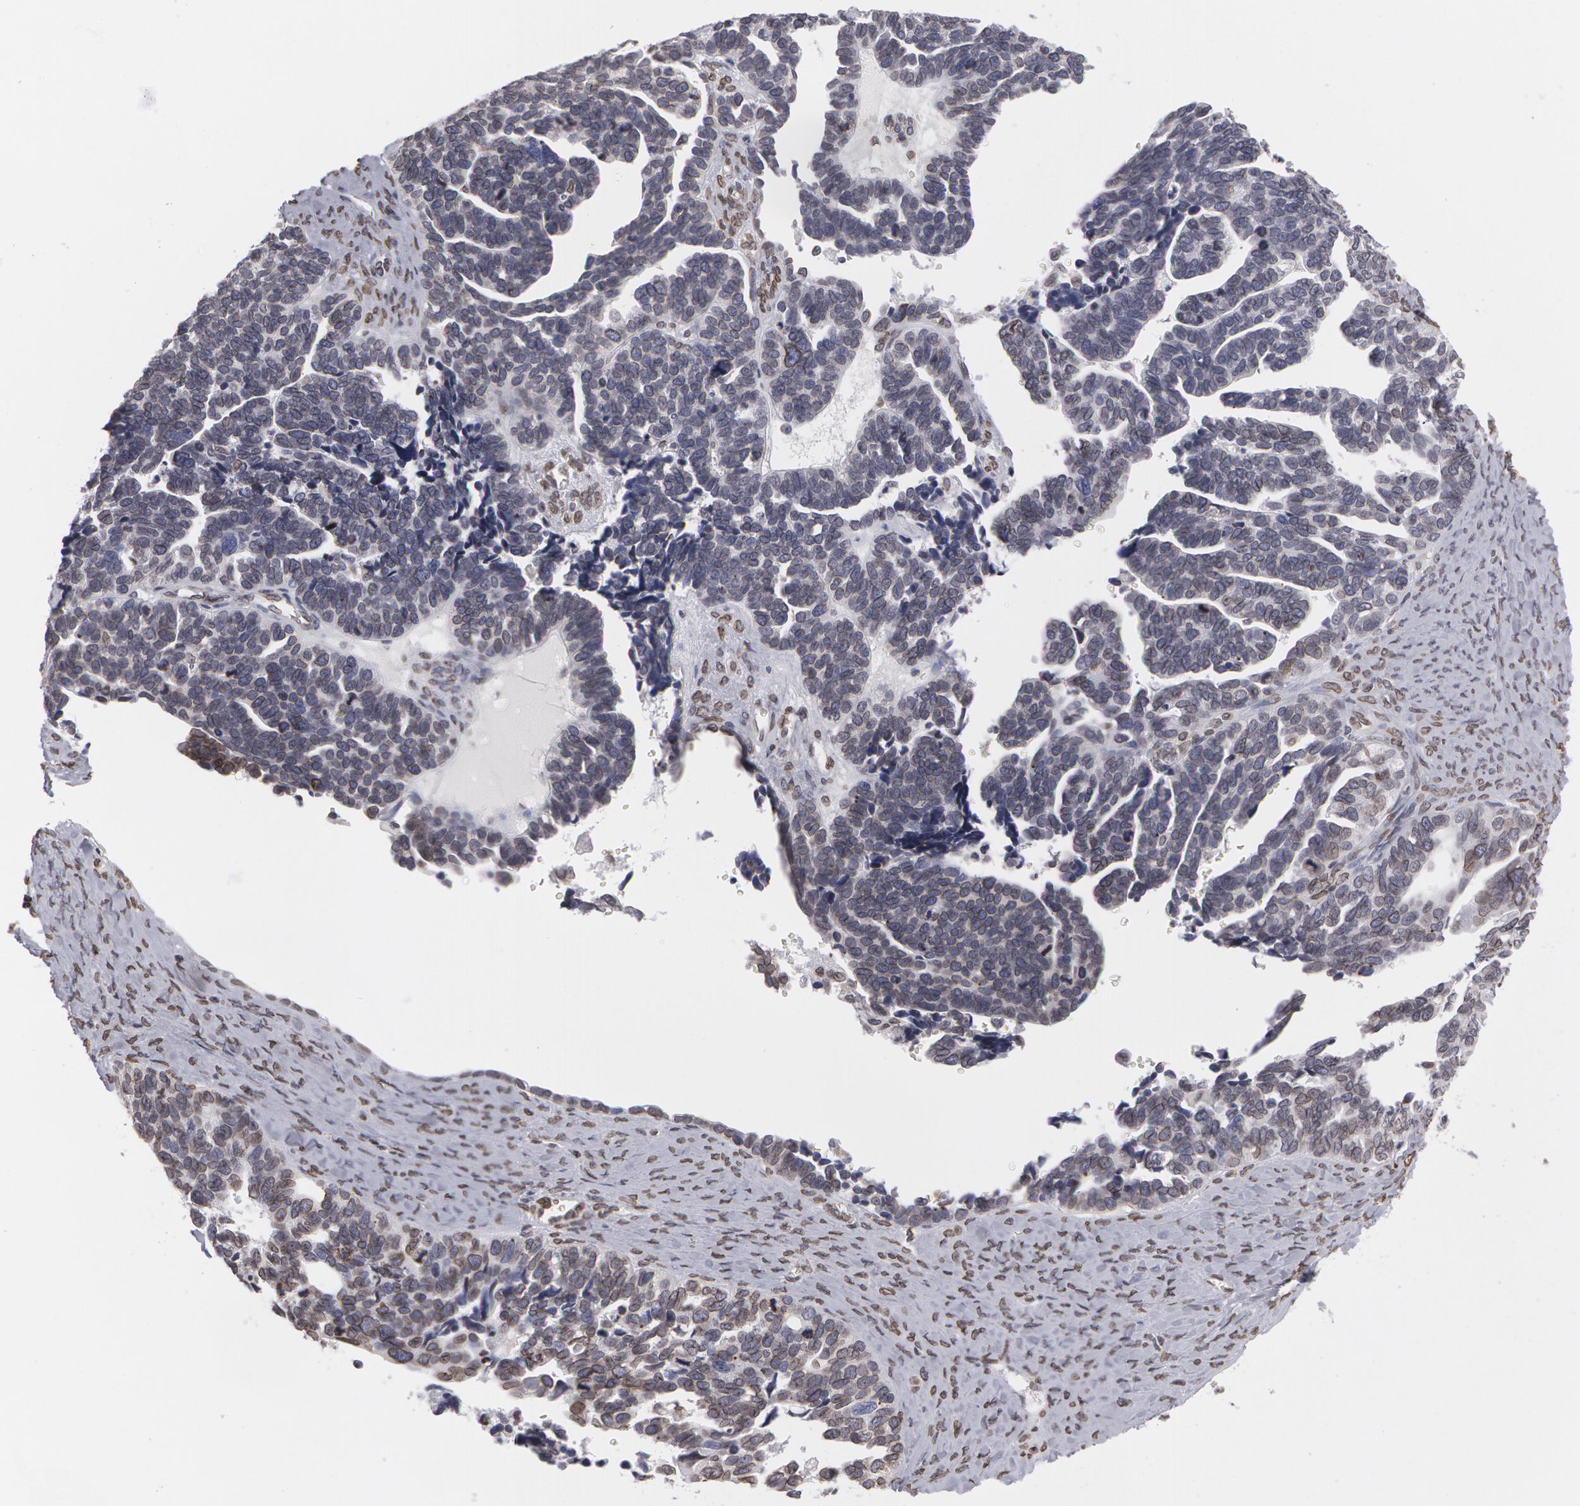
{"staining": {"intensity": "moderate", "quantity": "25%-75%", "location": "nuclear"}, "tissue": "ovarian cancer", "cell_type": "Tumor cells", "image_type": "cancer", "snomed": [{"axis": "morphology", "description": "Cystadenocarcinoma, serous, NOS"}, {"axis": "topography", "description": "Ovary"}], "caption": "Brown immunohistochemical staining in human ovarian cancer shows moderate nuclear positivity in about 25%-75% of tumor cells.", "gene": "EMD", "patient": {"sex": "female", "age": 77}}